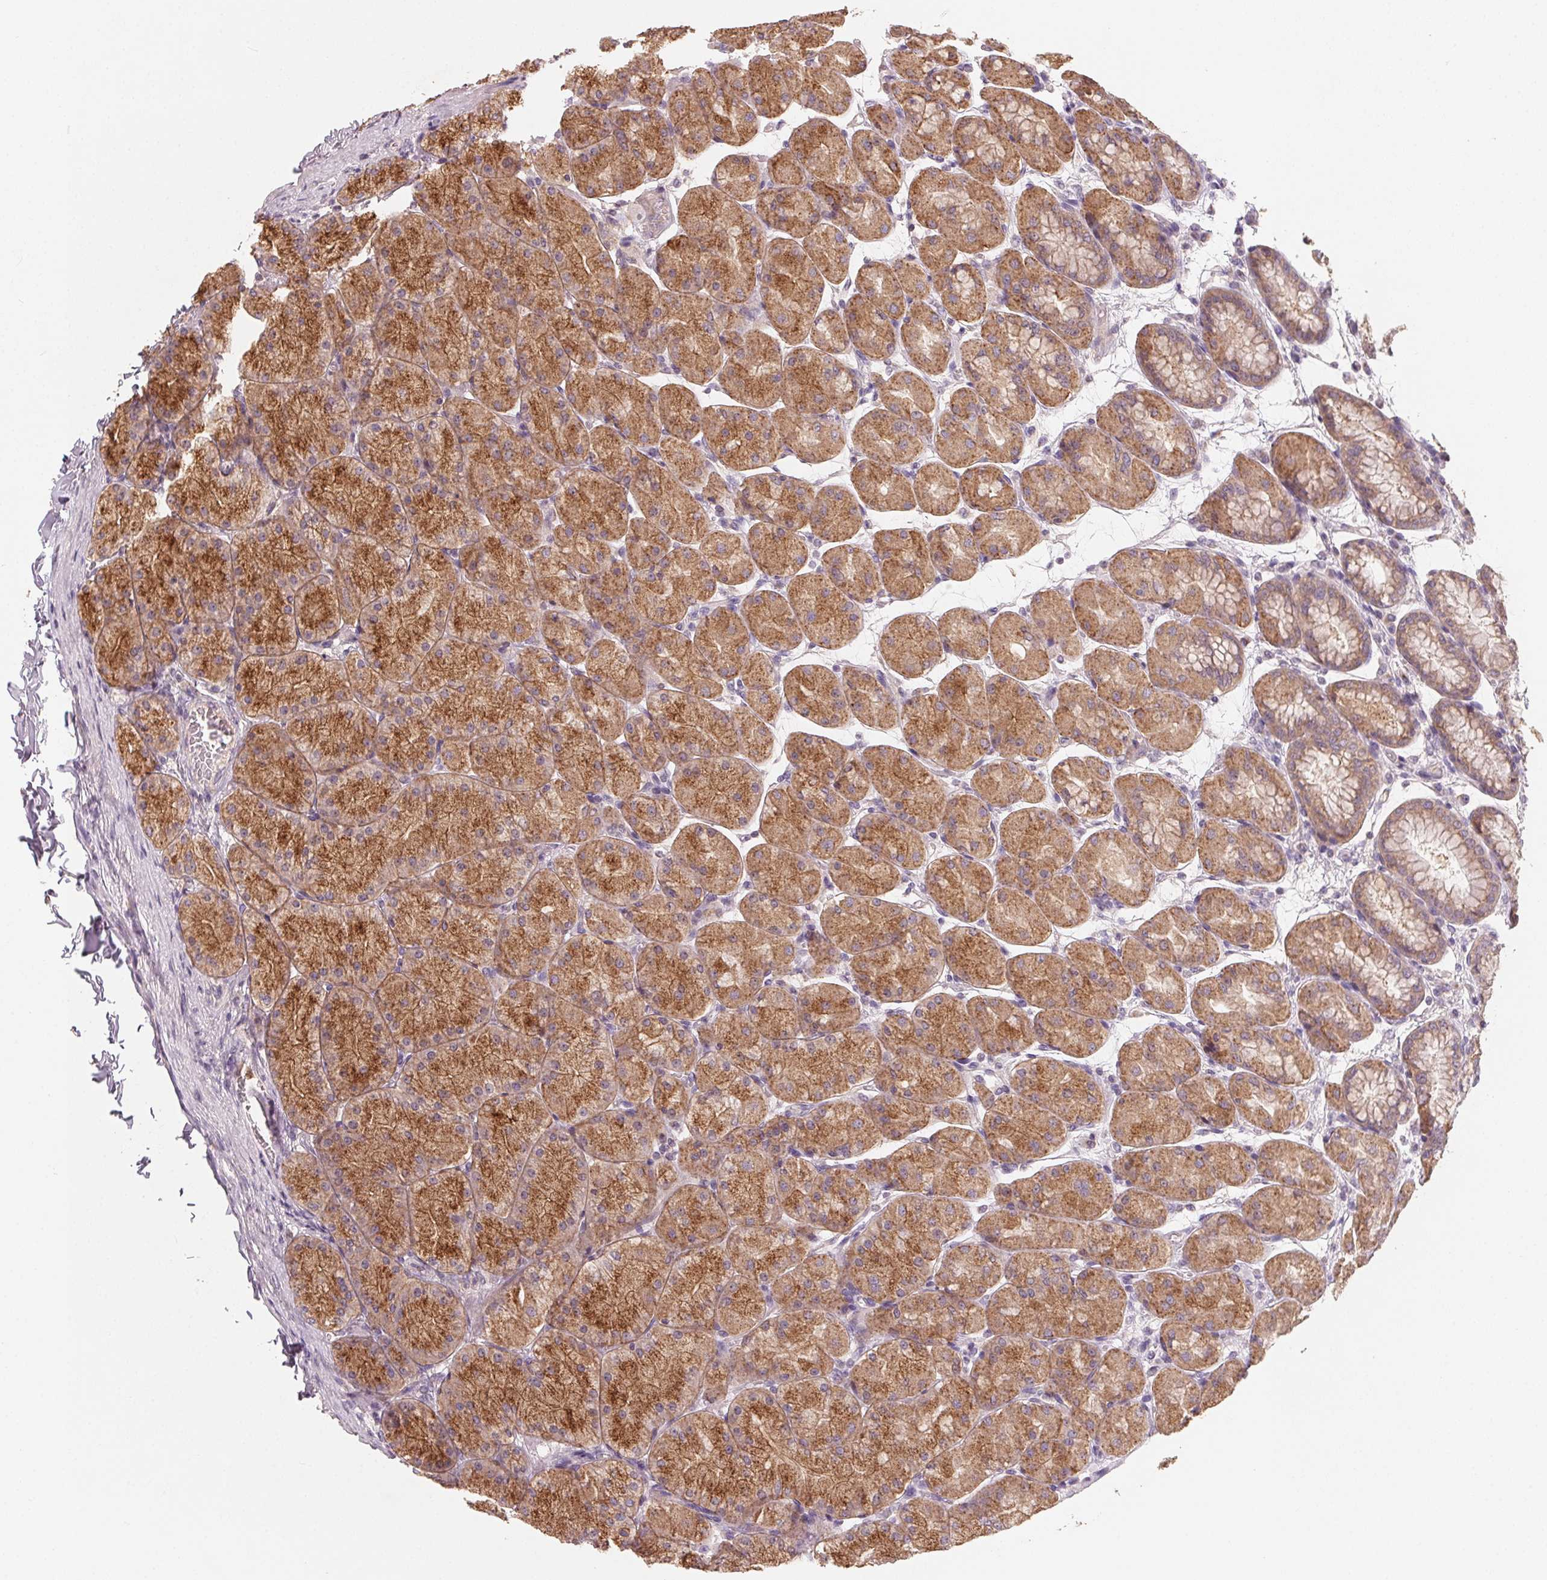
{"staining": {"intensity": "moderate", "quantity": ">75%", "location": "cytoplasmic/membranous"}, "tissue": "stomach", "cell_type": "Glandular cells", "image_type": "normal", "snomed": [{"axis": "morphology", "description": "Normal tissue, NOS"}, {"axis": "topography", "description": "Stomach, upper"}], "caption": "Human stomach stained for a protein (brown) demonstrates moderate cytoplasmic/membranous positive positivity in approximately >75% of glandular cells.", "gene": "AP1S1", "patient": {"sex": "female", "age": 56}}